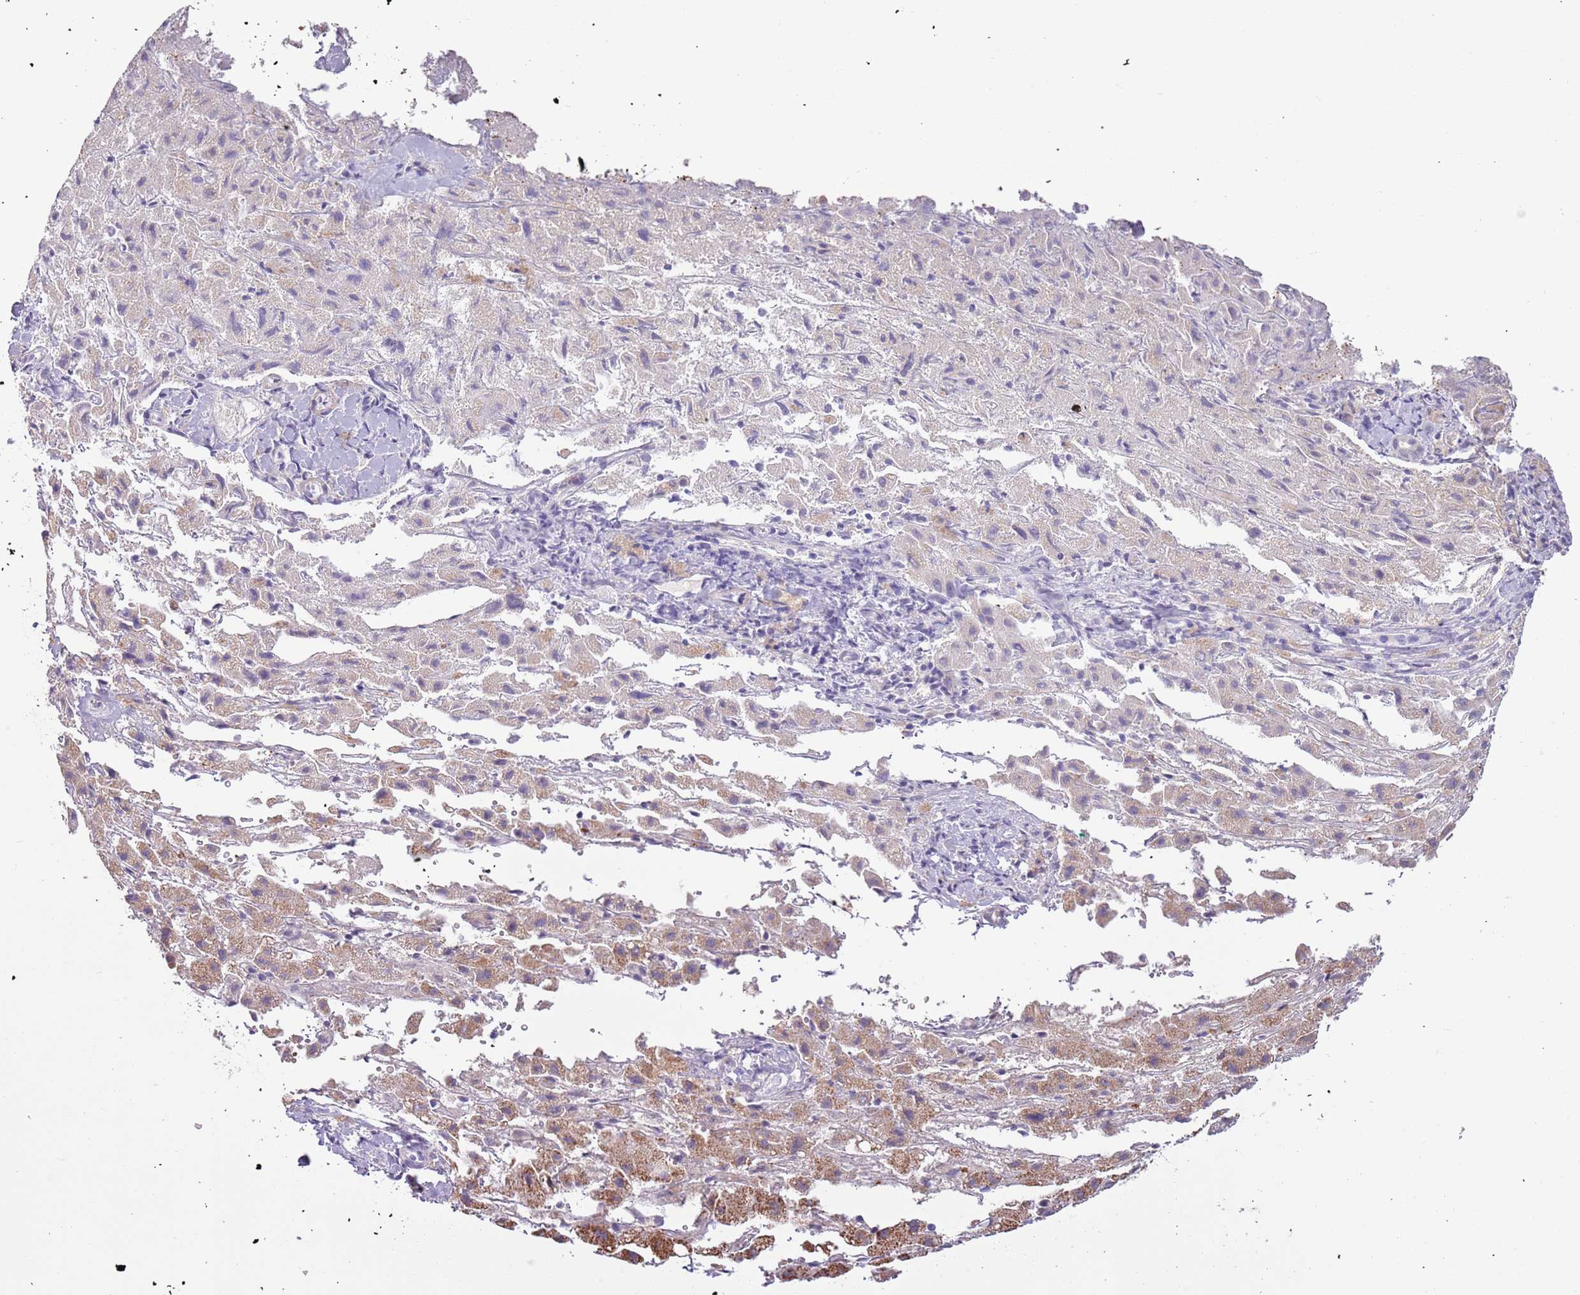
{"staining": {"intensity": "moderate", "quantity": "25%-75%", "location": "cytoplasmic/membranous"}, "tissue": "liver cancer", "cell_type": "Tumor cells", "image_type": "cancer", "snomed": [{"axis": "morphology", "description": "Carcinoma, Hepatocellular, NOS"}, {"axis": "topography", "description": "Liver"}], "caption": "Liver hepatocellular carcinoma stained for a protein demonstrates moderate cytoplasmic/membranous positivity in tumor cells.", "gene": "MLLT11", "patient": {"sex": "female", "age": 58}}